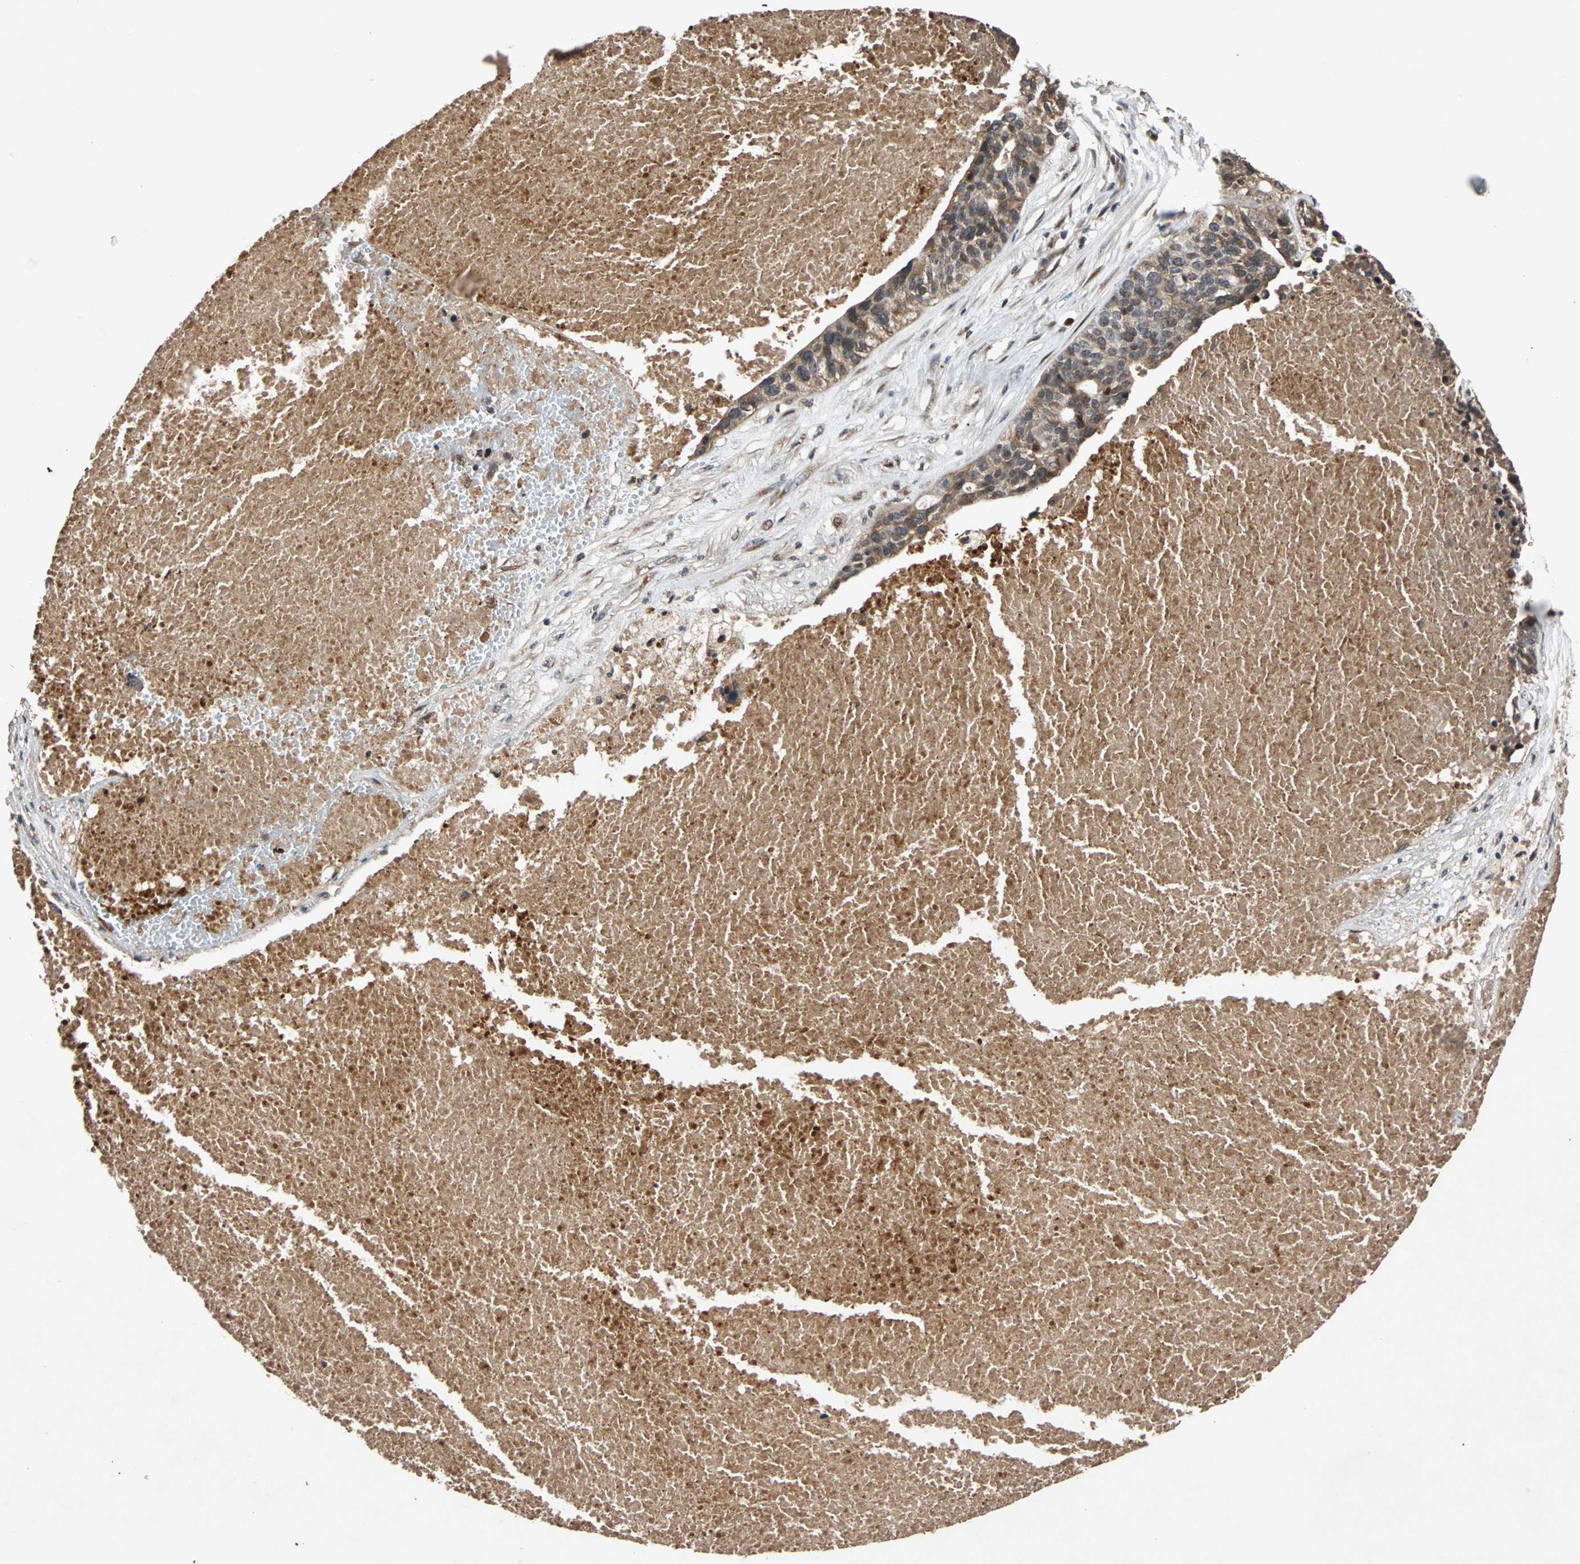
{"staining": {"intensity": "moderate", "quantity": ">75%", "location": "cytoplasmic/membranous,nuclear"}, "tissue": "ovarian cancer", "cell_type": "Tumor cells", "image_type": "cancer", "snomed": [{"axis": "morphology", "description": "Cystadenocarcinoma, serous, NOS"}, {"axis": "topography", "description": "Ovary"}], "caption": "This photomicrograph demonstrates ovarian cancer (serous cystadenocarcinoma) stained with immunohistochemistry to label a protein in brown. The cytoplasmic/membranous and nuclear of tumor cells show moderate positivity for the protein. Nuclei are counter-stained blue.", "gene": "USP31", "patient": {"sex": "female", "age": 59}}